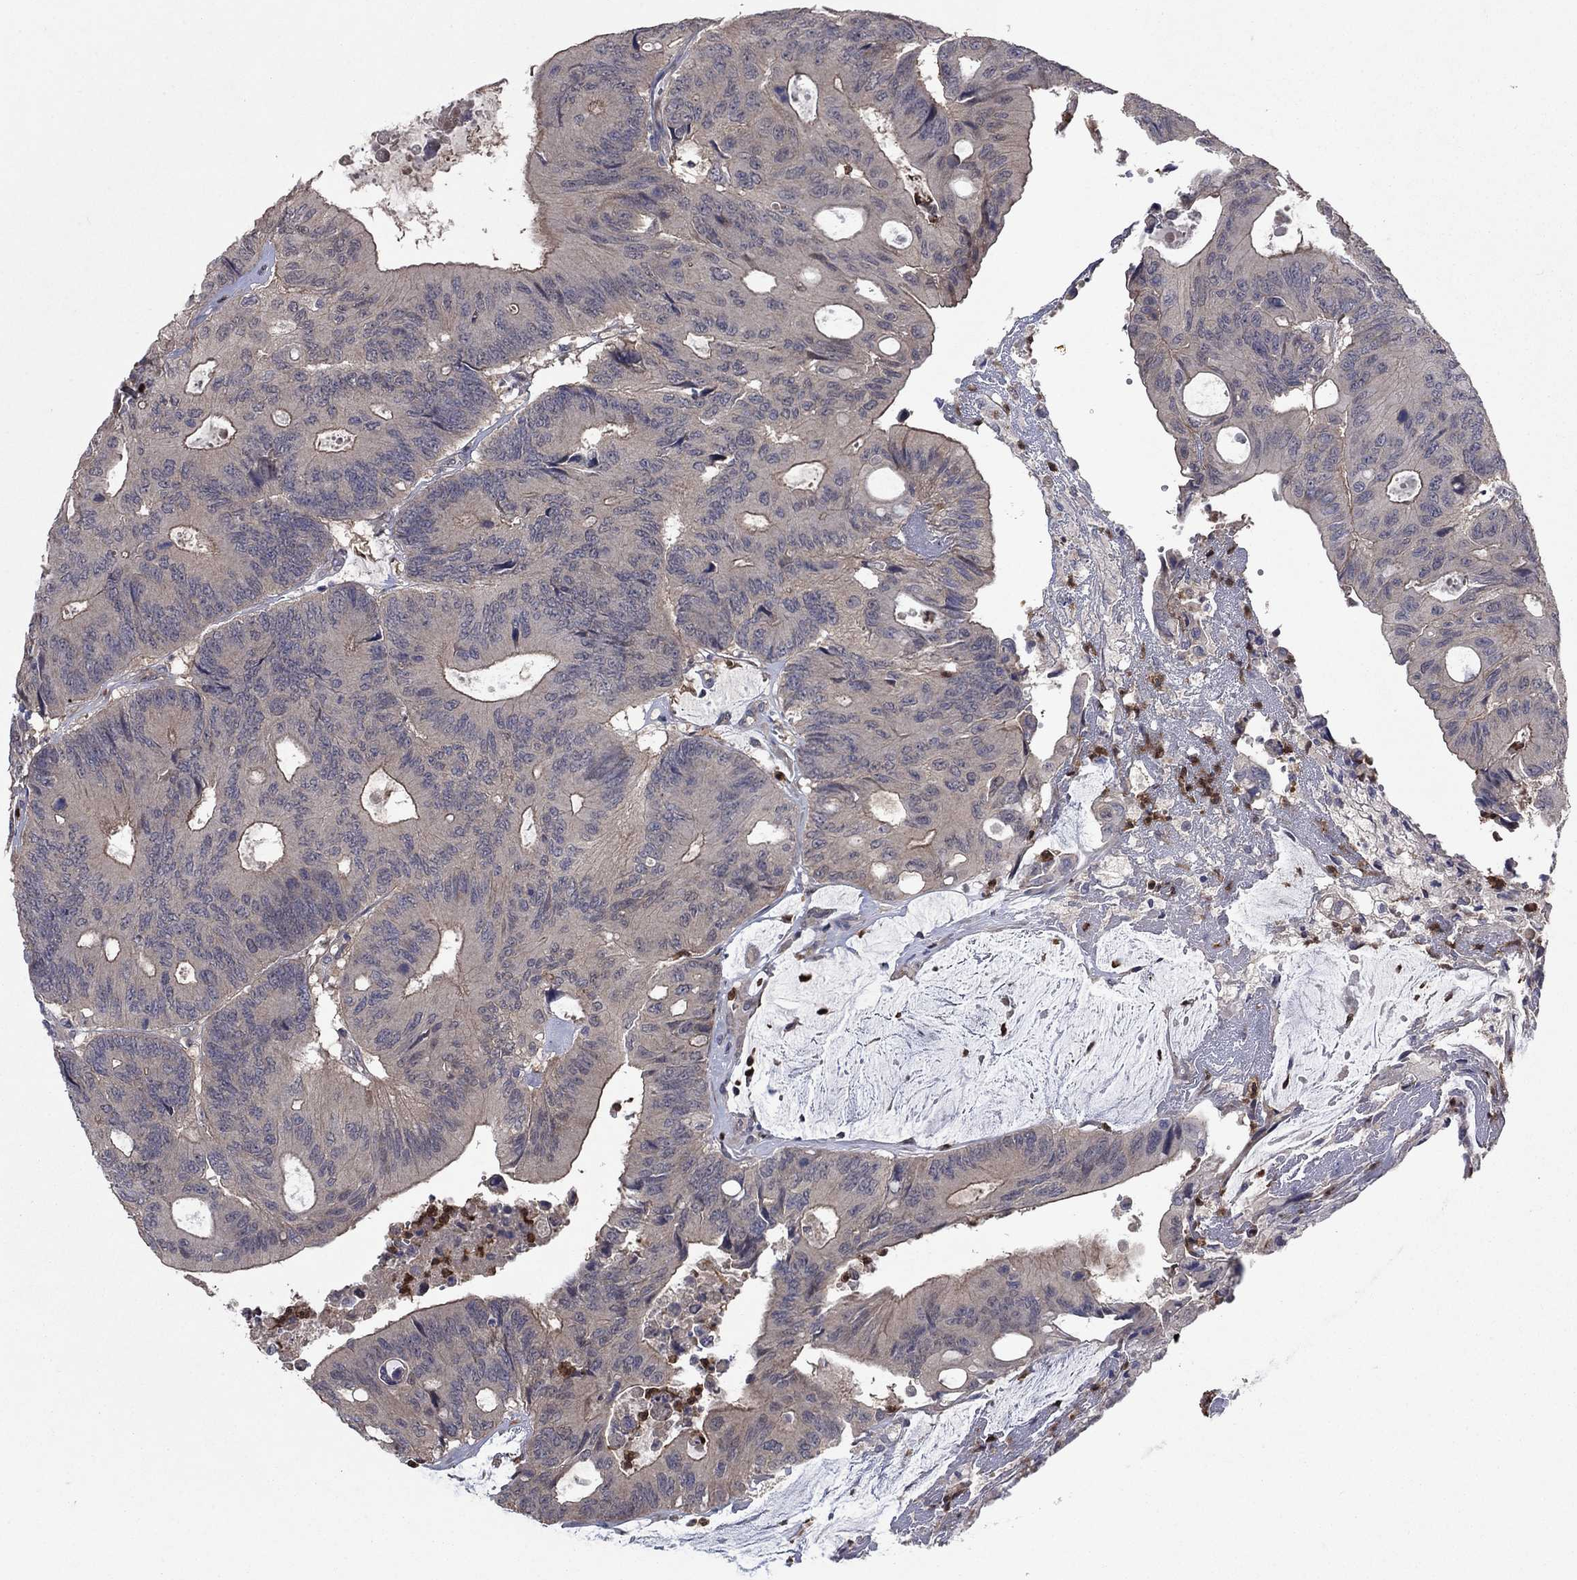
{"staining": {"intensity": "negative", "quantity": "none", "location": "none"}, "tissue": "colorectal cancer", "cell_type": "Tumor cells", "image_type": "cancer", "snomed": [{"axis": "morphology", "description": "Normal tissue, NOS"}, {"axis": "morphology", "description": "Adenocarcinoma, NOS"}, {"axis": "topography", "description": "Colon"}], "caption": "This is an immunohistochemistry (IHC) histopathology image of human colorectal cancer. There is no staining in tumor cells.", "gene": "MSRB1", "patient": {"sex": "male", "age": 65}}